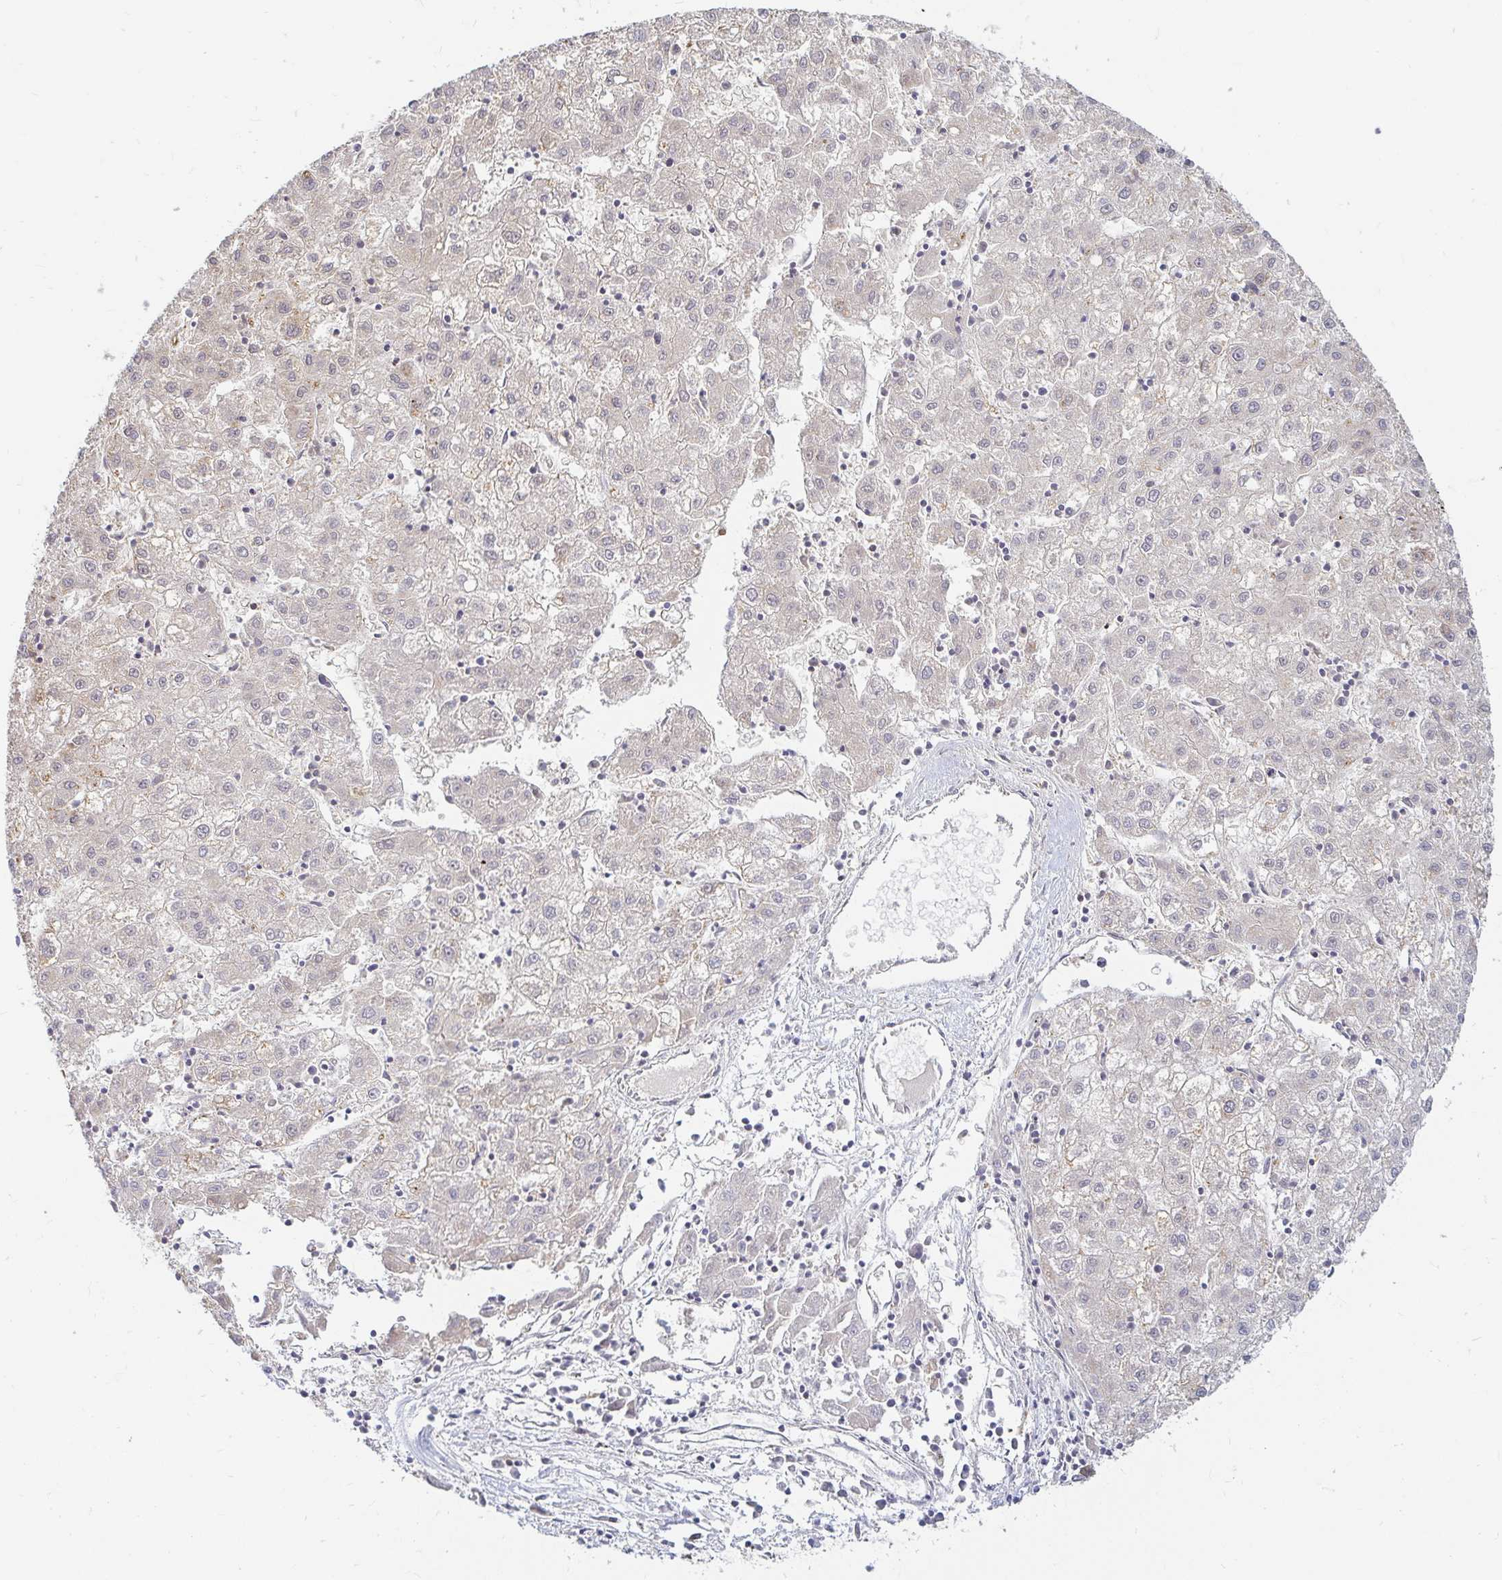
{"staining": {"intensity": "negative", "quantity": "none", "location": "none"}, "tissue": "liver cancer", "cell_type": "Tumor cells", "image_type": "cancer", "snomed": [{"axis": "morphology", "description": "Carcinoma, Hepatocellular, NOS"}, {"axis": "topography", "description": "Liver"}], "caption": "Image shows no protein staining in tumor cells of liver cancer tissue.", "gene": "CAST", "patient": {"sex": "male", "age": 72}}